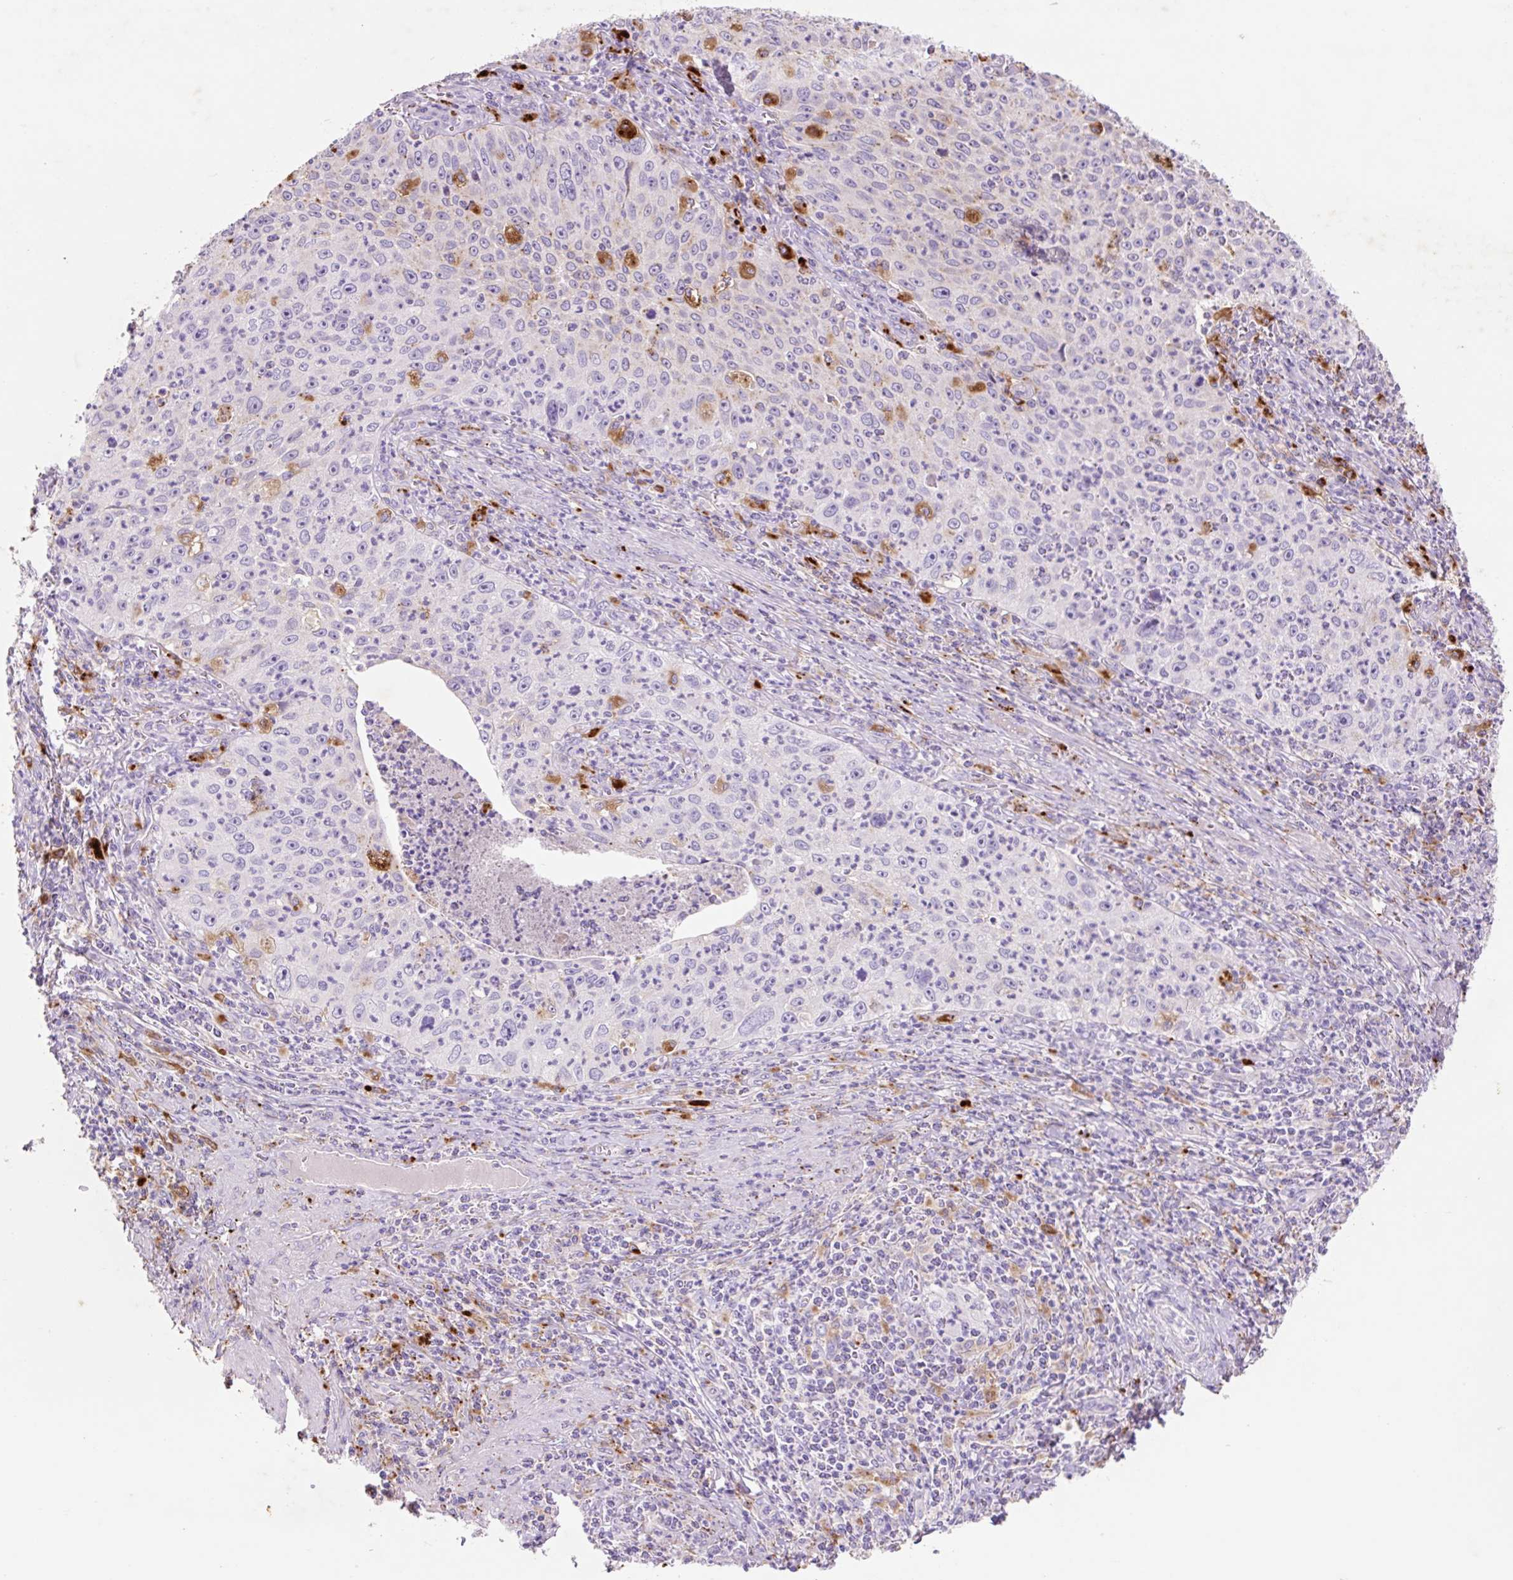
{"staining": {"intensity": "negative", "quantity": "none", "location": "none"}, "tissue": "cervical cancer", "cell_type": "Tumor cells", "image_type": "cancer", "snomed": [{"axis": "morphology", "description": "Squamous cell carcinoma, NOS"}, {"axis": "topography", "description": "Cervix"}], "caption": "DAB immunohistochemical staining of cervical cancer displays no significant positivity in tumor cells.", "gene": "HEXA", "patient": {"sex": "female", "age": 30}}